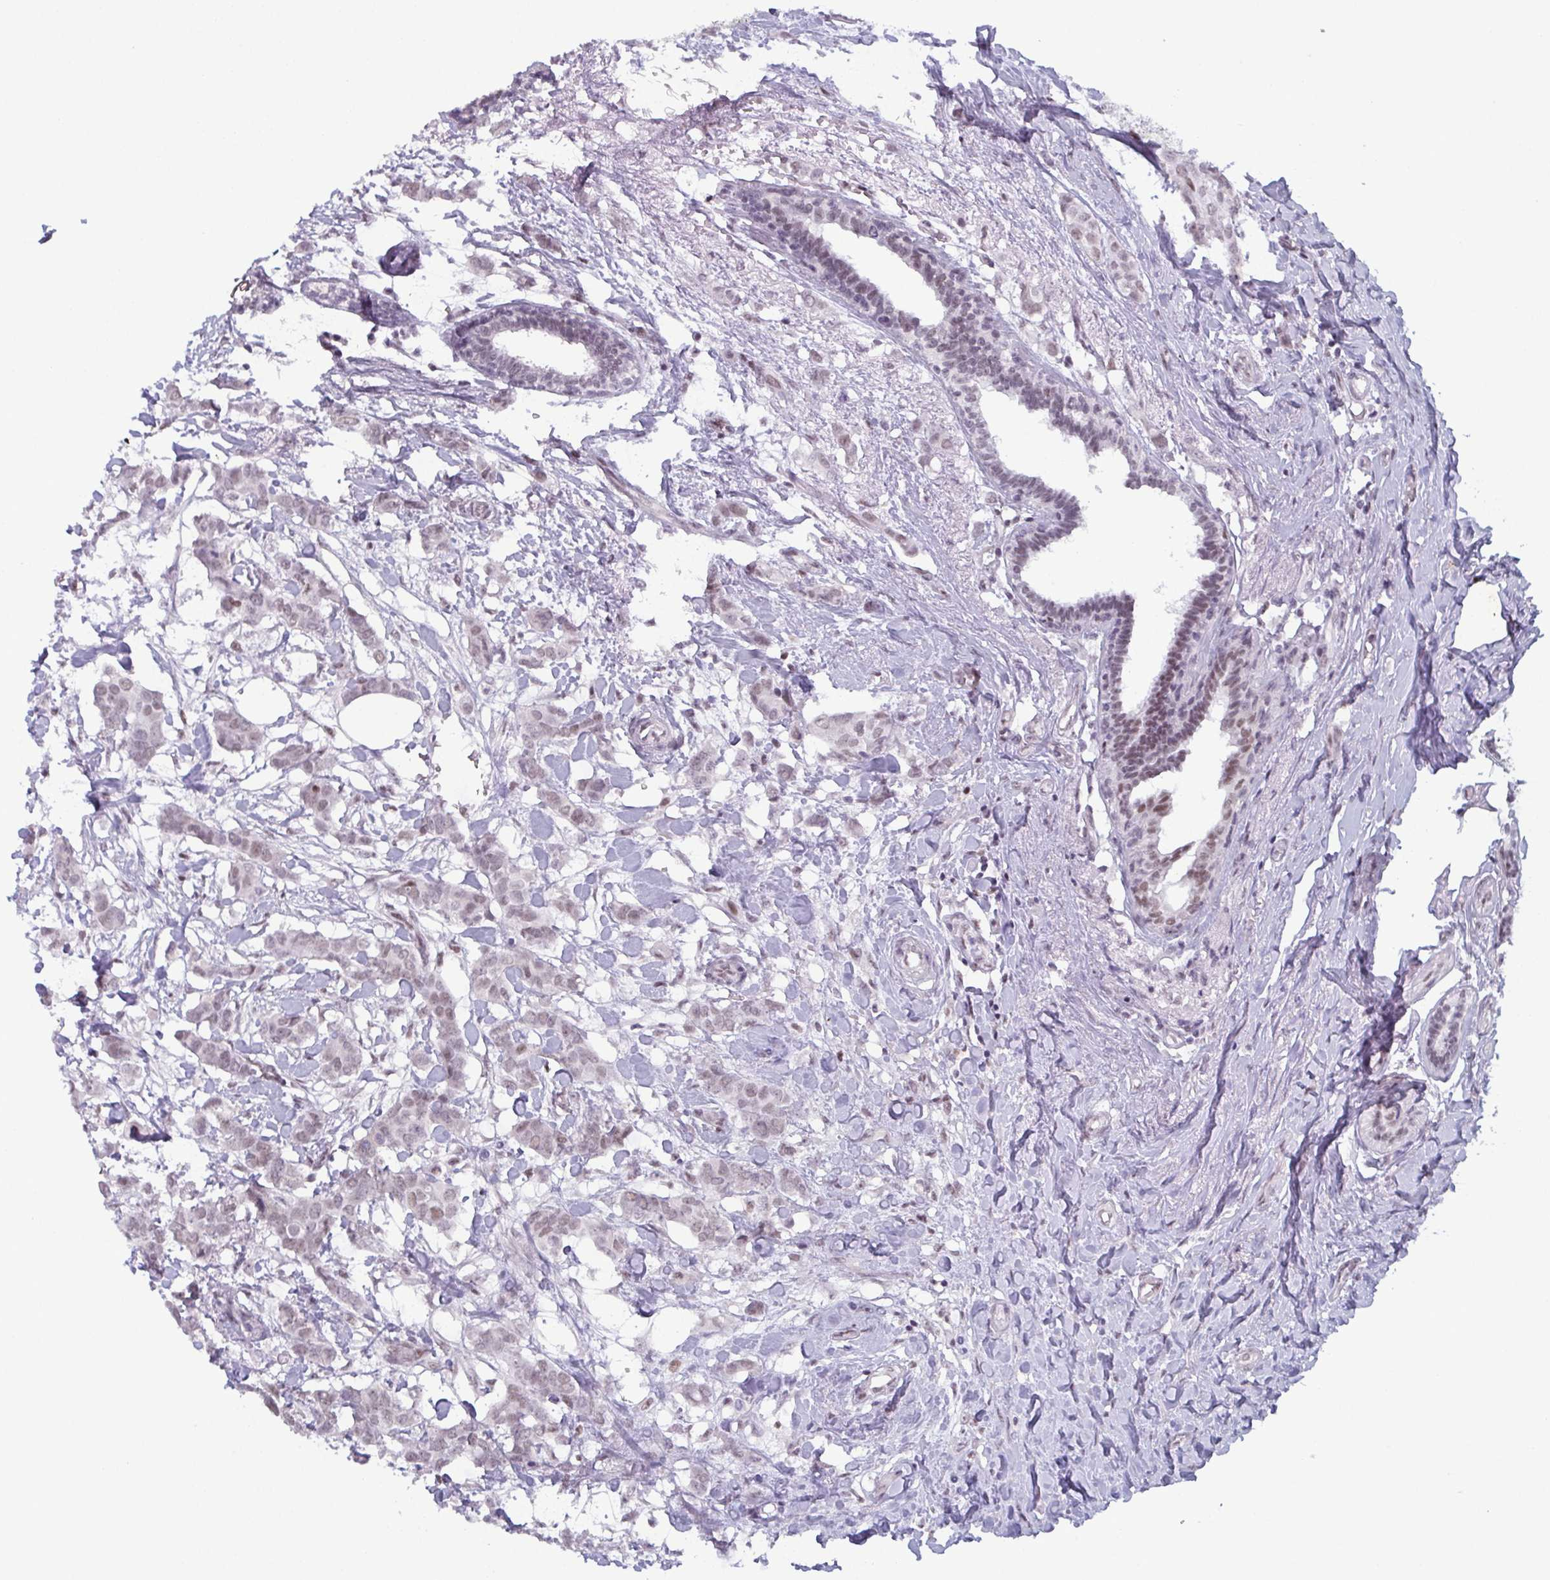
{"staining": {"intensity": "weak", "quantity": "25%-75%", "location": "nuclear"}, "tissue": "breast cancer", "cell_type": "Tumor cells", "image_type": "cancer", "snomed": [{"axis": "morphology", "description": "Duct carcinoma"}, {"axis": "topography", "description": "Breast"}], "caption": "Breast intraductal carcinoma tissue shows weak nuclear expression in approximately 25%-75% of tumor cells, visualized by immunohistochemistry.", "gene": "RBM7", "patient": {"sex": "female", "age": 62}}